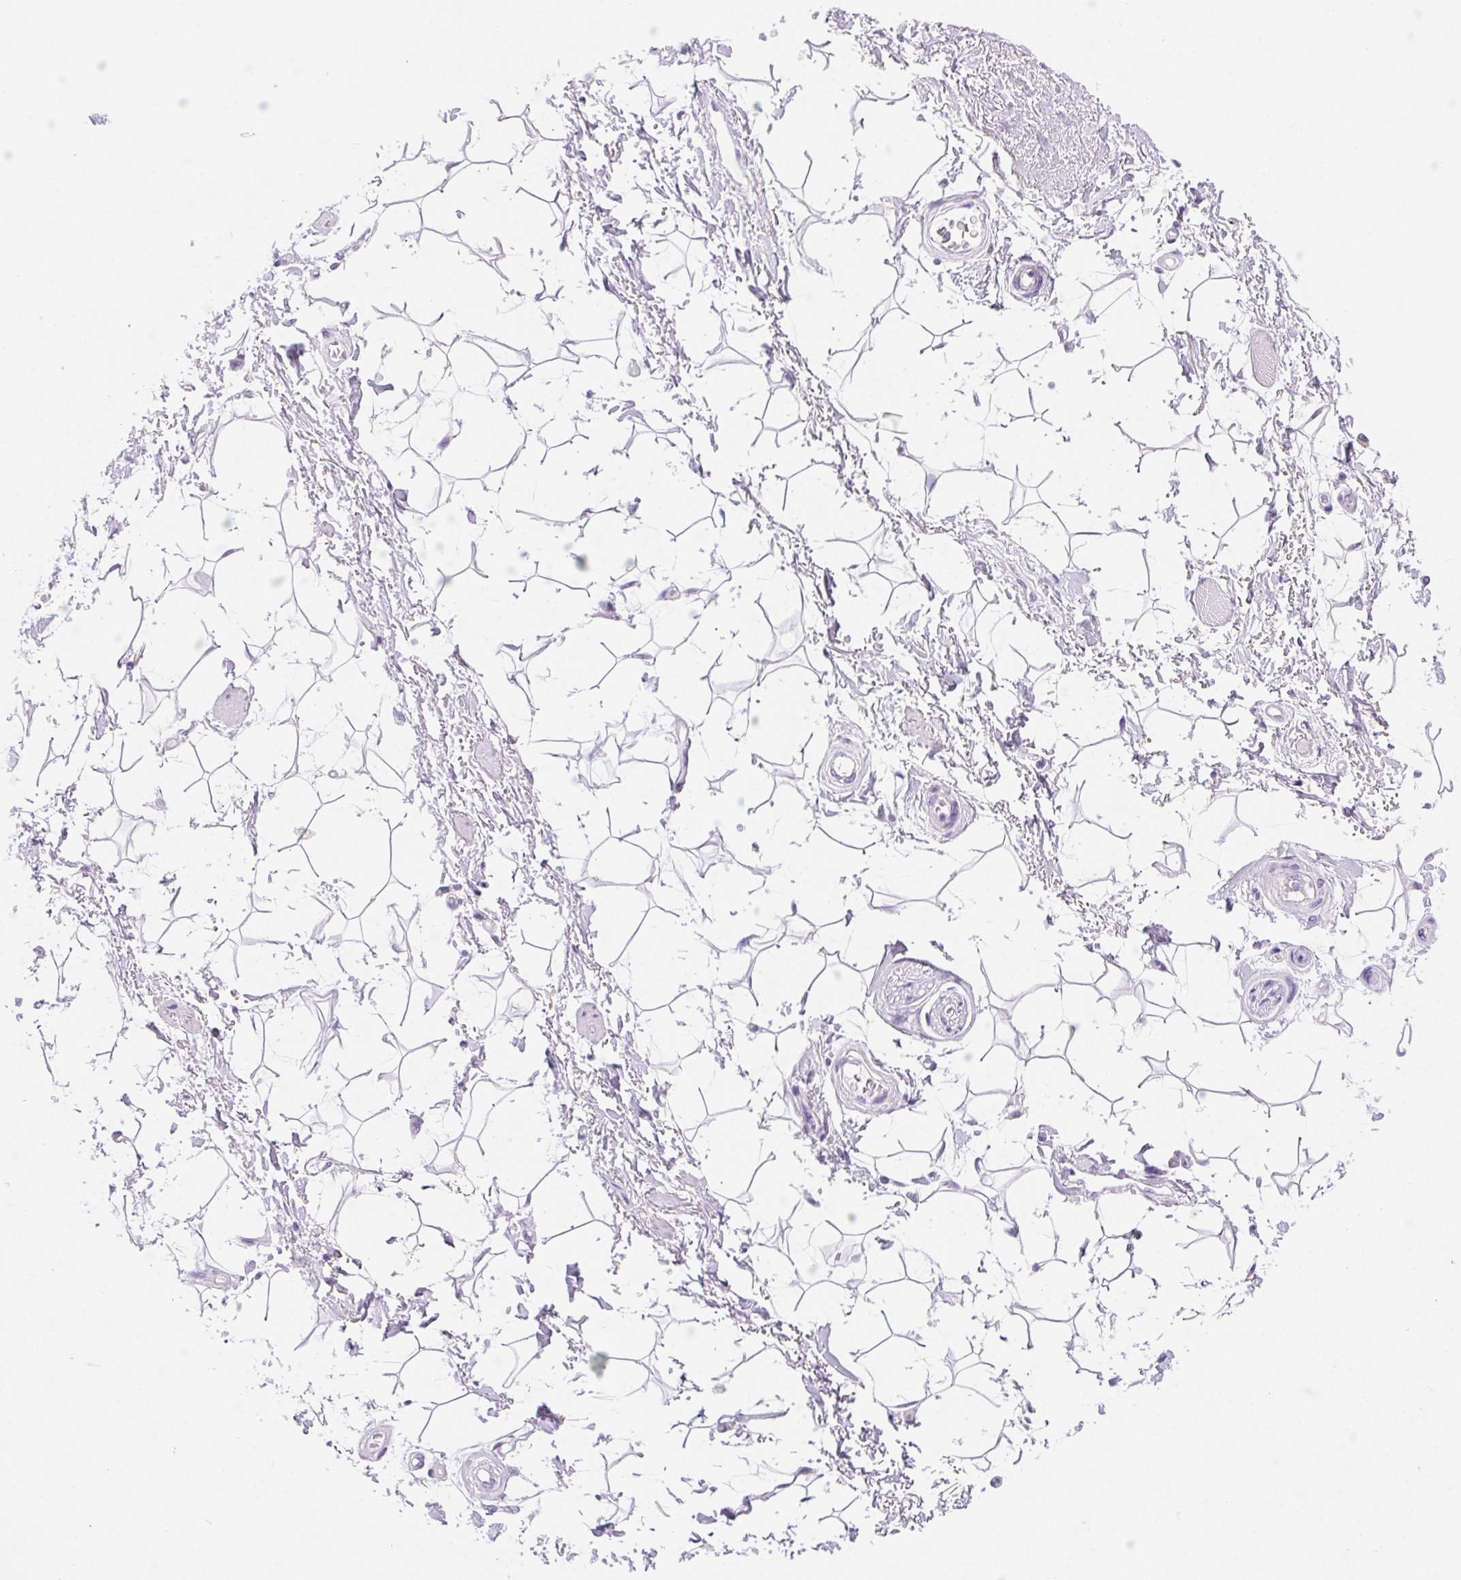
{"staining": {"intensity": "negative", "quantity": "none", "location": "none"}, "tissue": "adipose tissue", "cell_type": "Adipocytes", "image_type": "normal", "snomed": [{"axis": "morphology", "description": "Normal tissue, NOS"}, {"axis": "topography", "description": "Anal"}, {"axis": "topography", "description": "Peripheral nerve tissue"}], "caption": "Photomicrograph shows no significant protein staining in adipocytes of benign adipose tissue. Brightfield microscopy of immunohistochemistry (IHC) stained with DAB (brown) and hematoxylin (blue), captured at high magnification.", "gene": "CLDN16", "patient": {"sex": "male", "age": 51}}